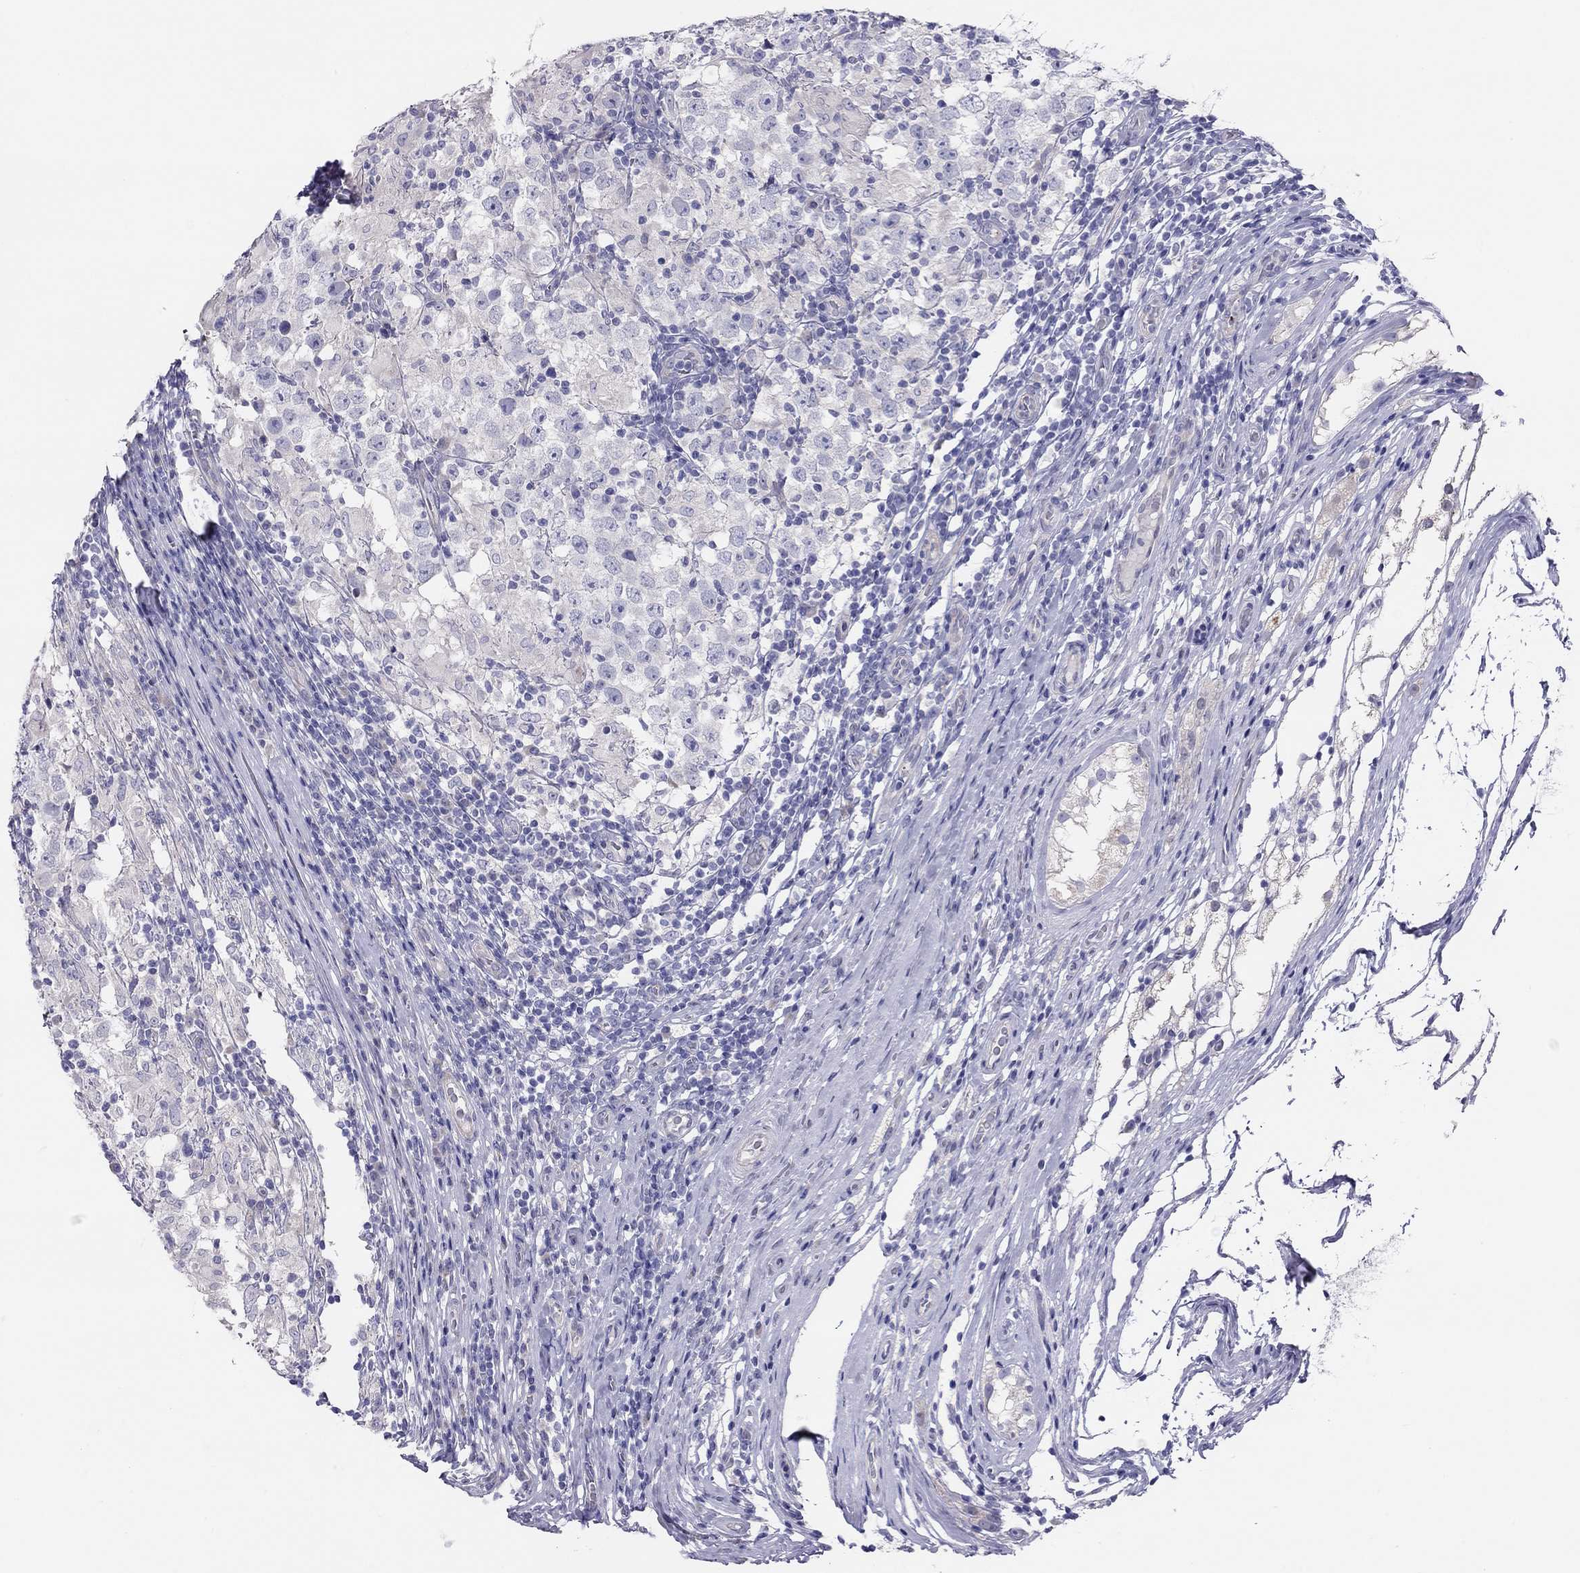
{"staining": {"intensity": "negative", "quantity": "none", "location": "none"}, "tissue": "testis cancer", "cell_type": "Tumor cells", "image_type": "cancer", "snomed": [{"axis": "morphology", "description": "Seminoma, NOS"}, {"axis": "morphology", "description": "Carcinoma, Embryonal, NOS"}, {"axis": "topography", "description": "Testis"}], "caption": "DAB (3,3'-diaminobenzidine) immunohistochemical staining of human testis cancer reveals no significant positivity in tumor cells. The staining is performed using DAB (3,3'-diaminobenzidine) brown chromogen with nuclei counter-stained in using hematoxylin.", "gene": "MGAT4C", "patient": {"sex": "male", "age": 41}}